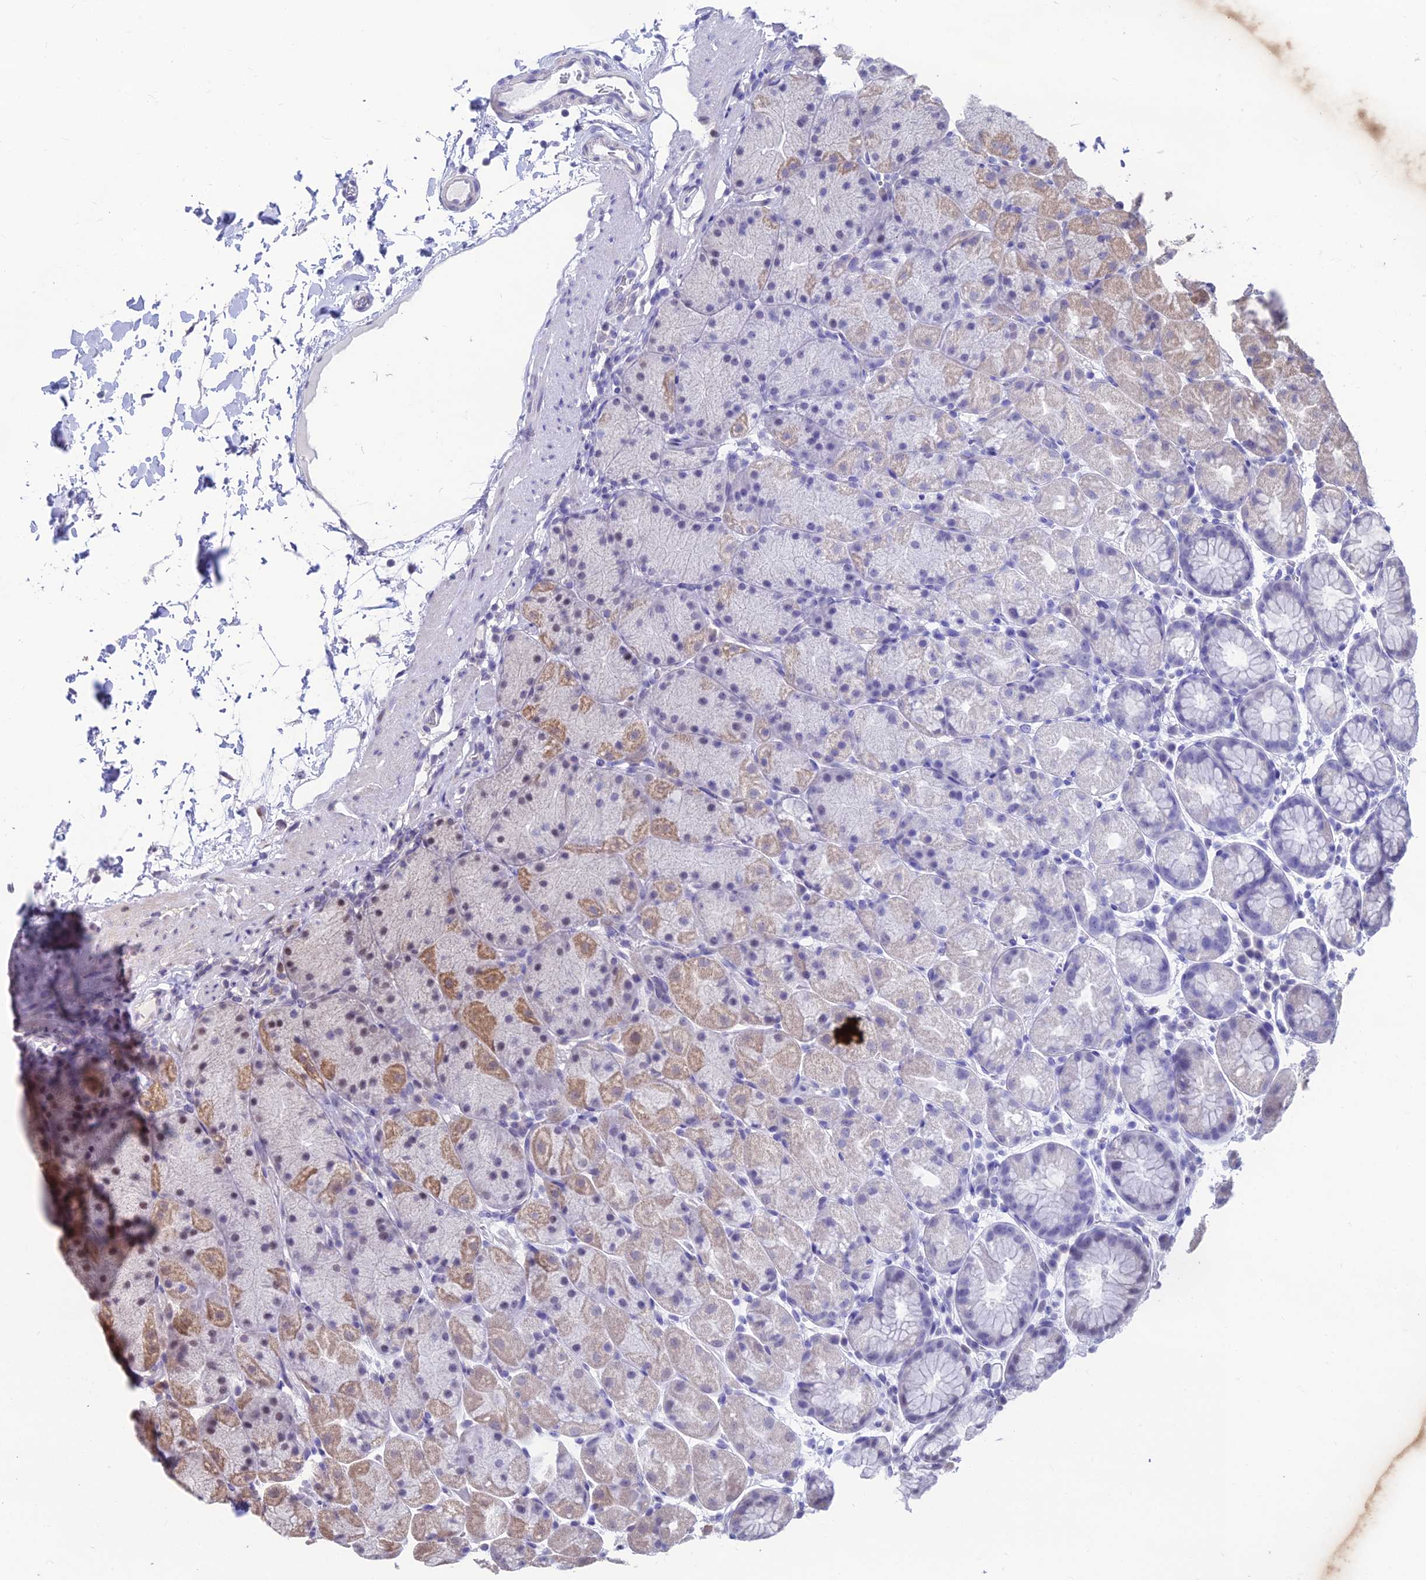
{"staining": {"intensity": "moderate", "quantity": "<25%", "location": "cytoplasmic/membranous,nuclear"}, "tissue": "stomach", "cell_type": "Glandular cells", "image_type": "normal", "snomed": [{"axis": "morphology", "description": "Normal tissue, NOS"}, {"axis": "topography", "description": "Stomach, upper"}, {"axis": "topography", "description": "Stomach, lower"}], "caption": "Approximately <25% of glandular cells in unremarkable human stomach demonstrate moderate cytoplasmic/membranous,nuclear protein staining as visualized by brown immunohistochemical staining.", "gene": "KIAA1191", "patient": {"sex": "male", "age": 67}}